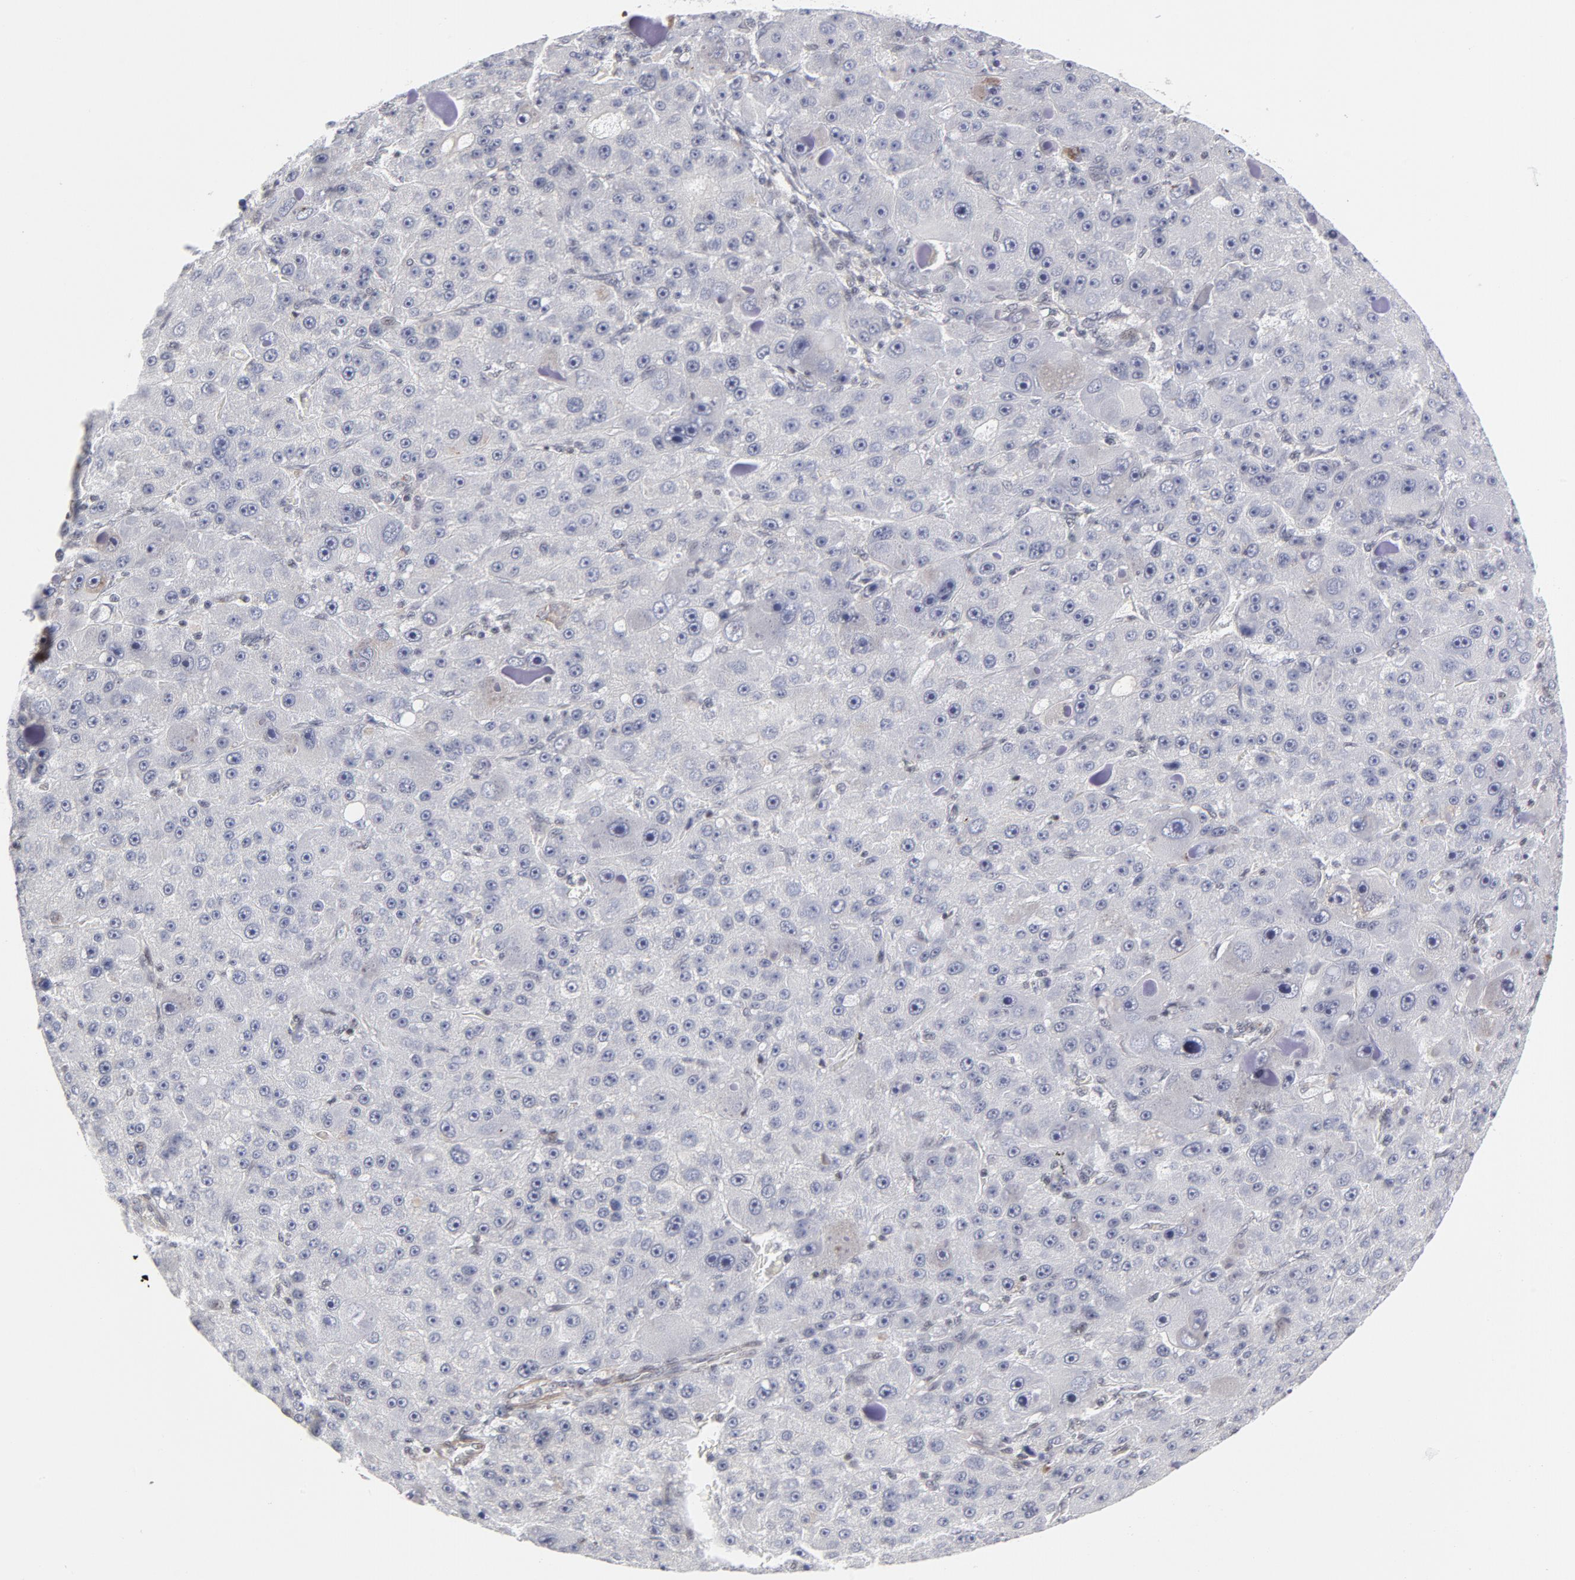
{"staining": {"intensity": "negative", "quantity": "none", "location": "none"}, "tissue": "liver cancer", "cell_type": "Tumor cells", "image_type": "cancer", "snomed": [{"axis": "morphology", "description": "Carcinoma, Hepatocellular, NOS"}, {"axis": "topography", "description": "Liver"}], "caption": "This is a micrograph of IHC staining of liver hepatocellular carcinoma, which shows no staining in tumor cells.", "gene": "CTCF", "patient": {"sex": "male", "age": 76}}